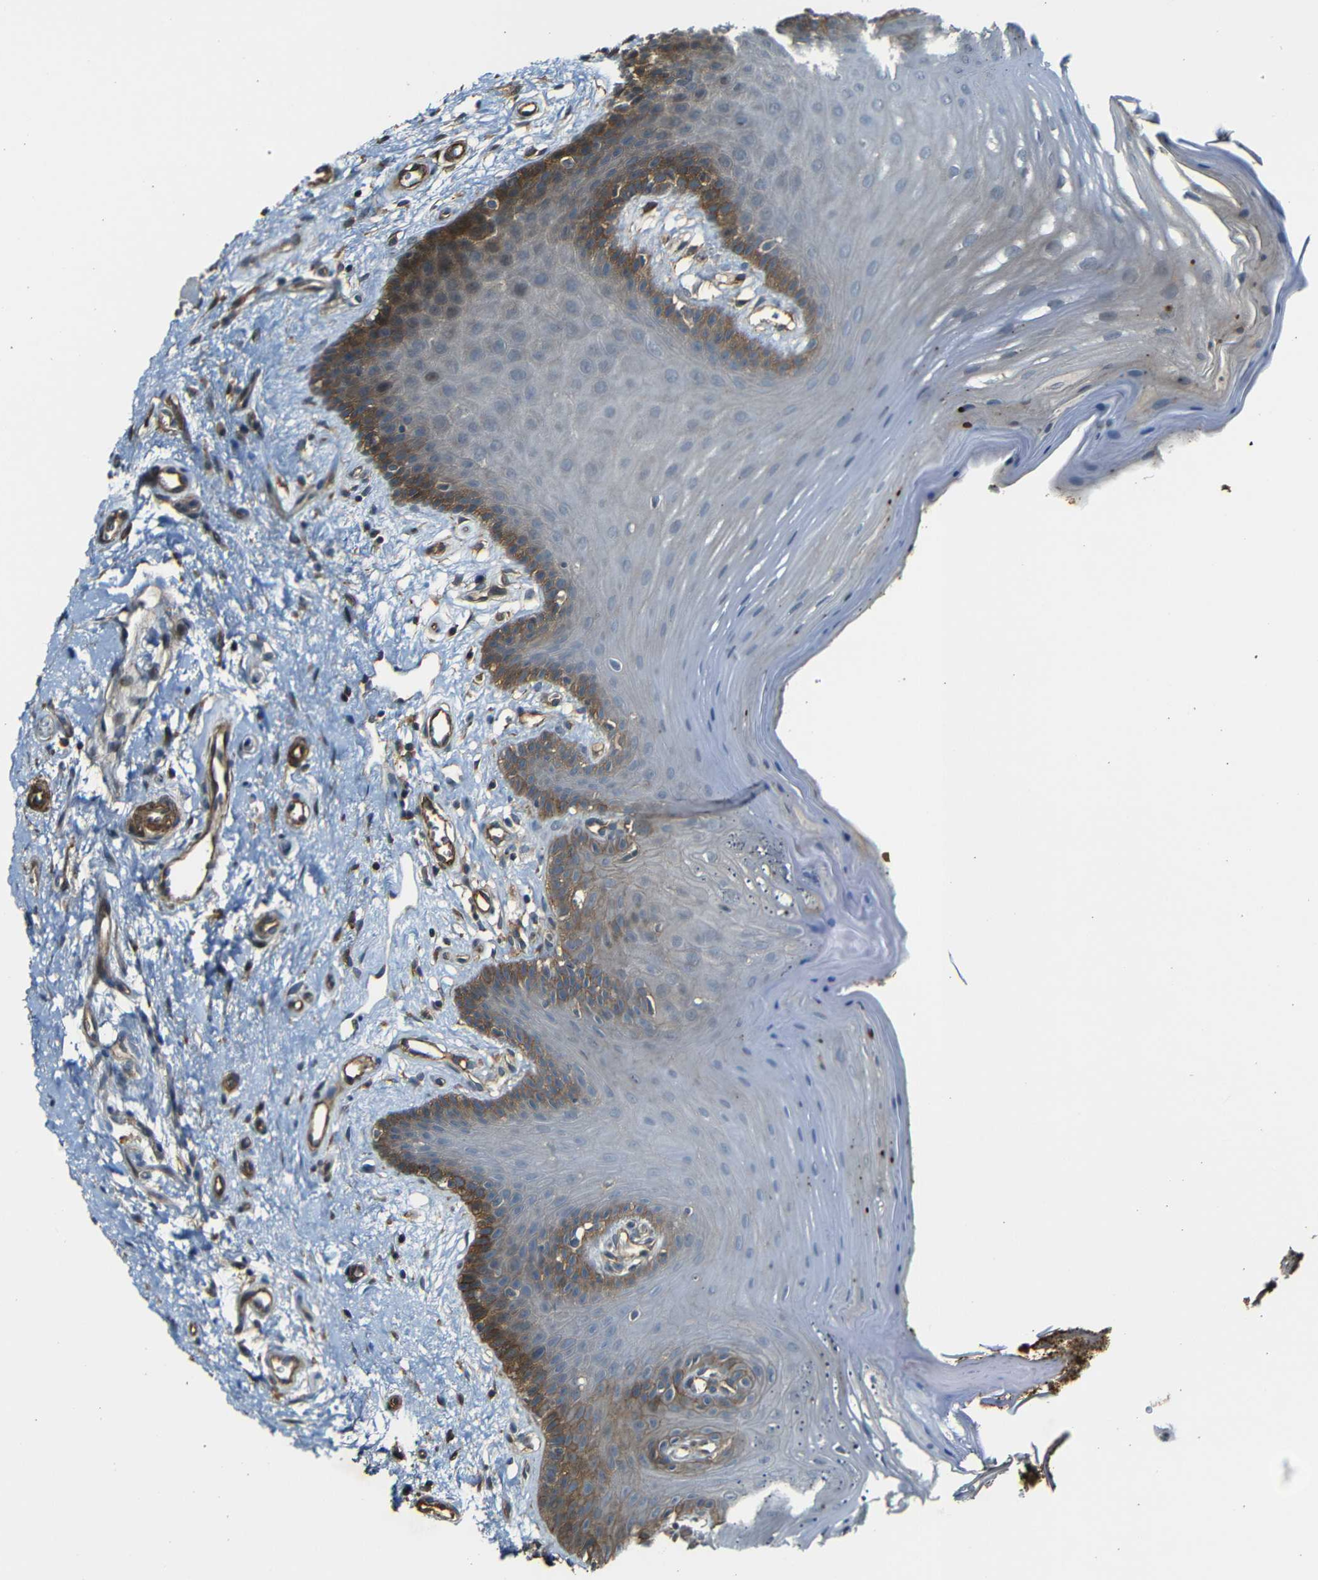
{"staining": {"intensity": "strong", "quantity": "<25%", "location": "cytoplasmic/membranous"}, "tissue": "oral mucosa", "cell_type": "Squamous epithelial cells", "image_type": "normal", "snomed": [{"axis": "morphology", "description": "Normal tissue, NOS"}, {"axis": "topography", "description": "Skeletal muscle"}, {"axis": "topography", "description": "Oral tissue"}], "caption": "A micrograph showing strong cytoplasmic/membranous expression in approximately <25% of squamous epithelial cells in normal oral mucosa, as visualized by brown immunohistochemical staining.", "gene": "RELL1", "patient": {"sex": "male", "age": 58}}